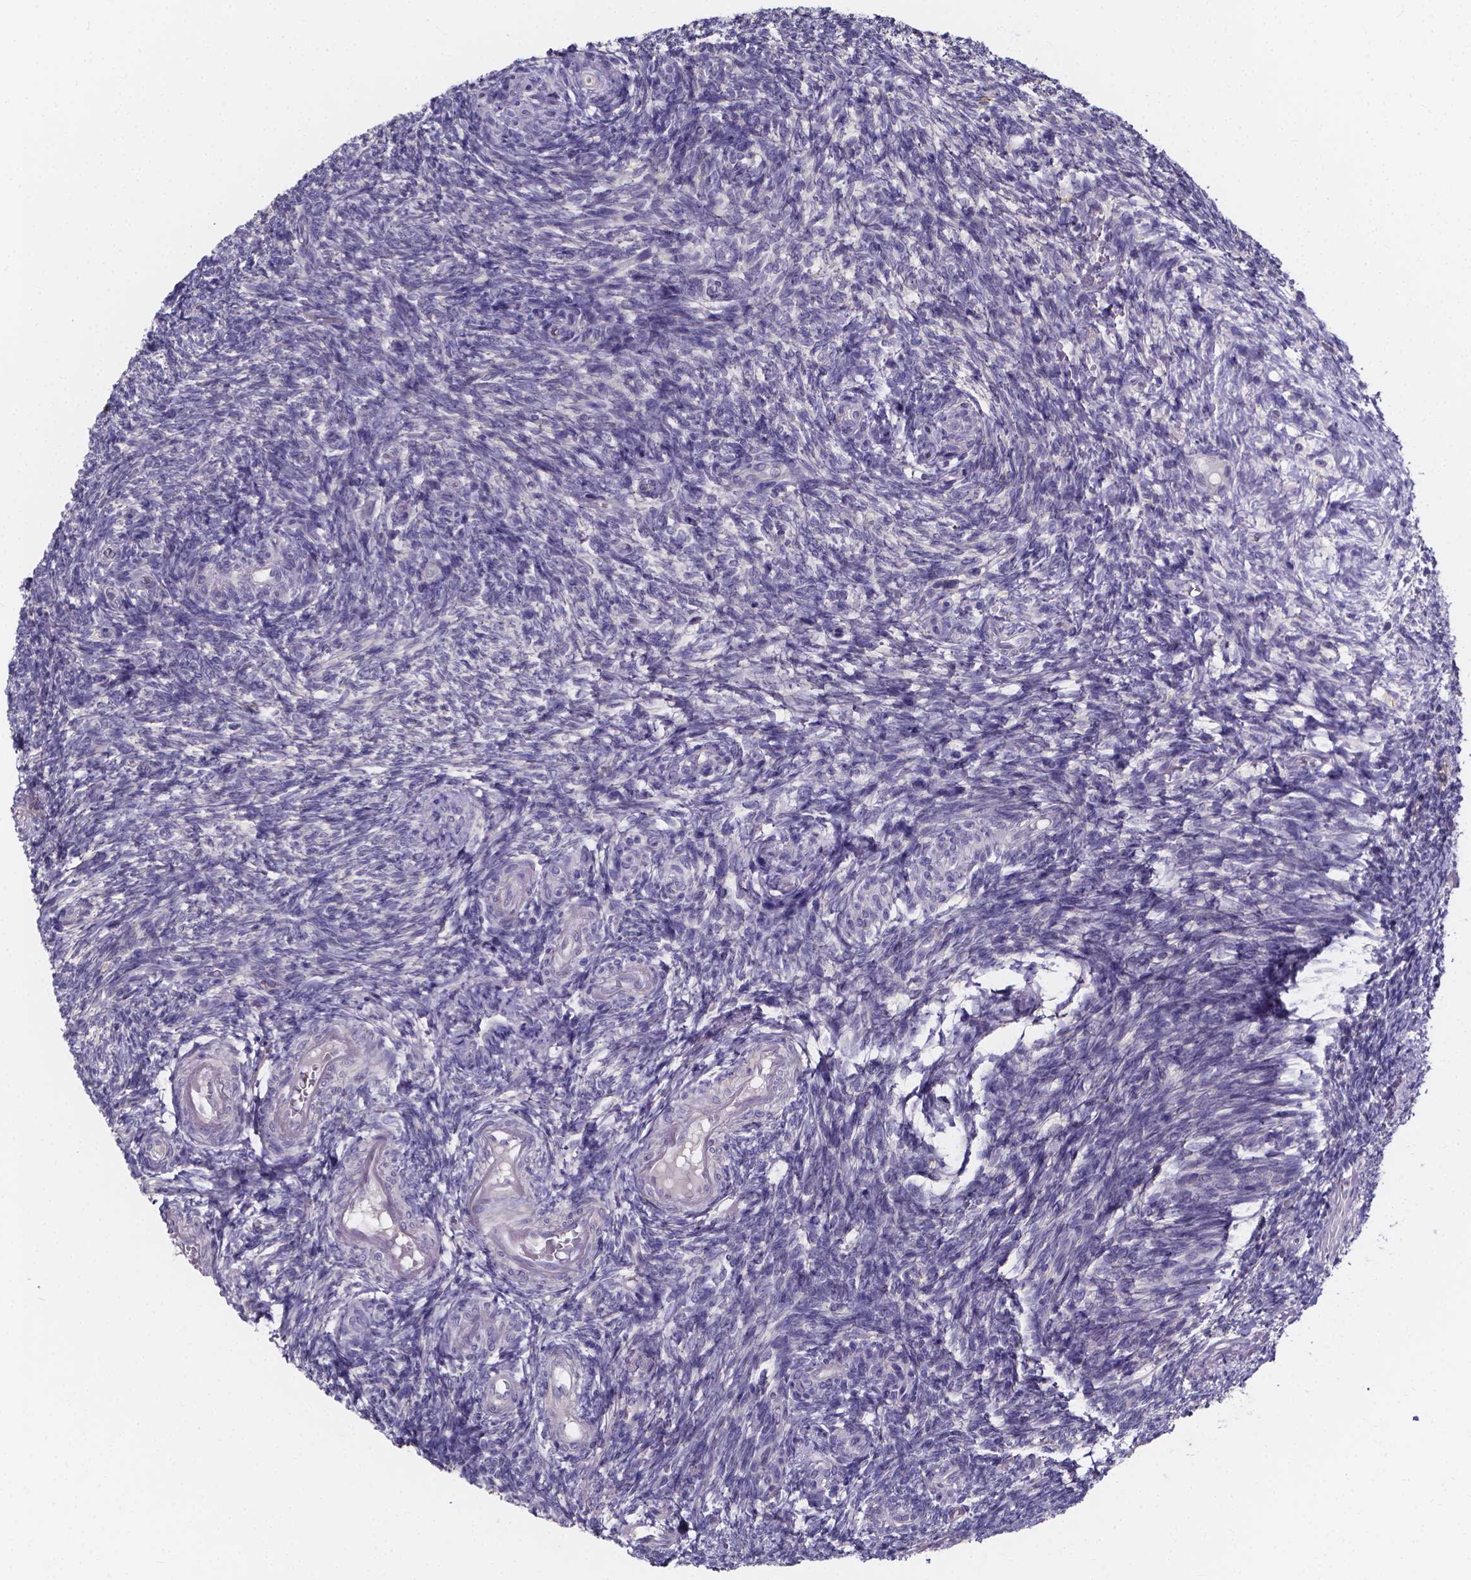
{"staining": {"intensity": "negative", "quantity": "none", "location": "none"}, "tissue": "ovary", "cell_type": "Ovarian stroma cells", "image_type": "normal", "snomed": [{"axis": "morphology", "description": "Normal tissue, NOS"}, {"axis": "topography", "description": "Ovary"}], "caption": "Human ovary stained for a protein using IHC exhibits no expression in ovarian stroma cells.", "gene": "SPOCD1", "patient": {"sex": "female", "age": 39}}